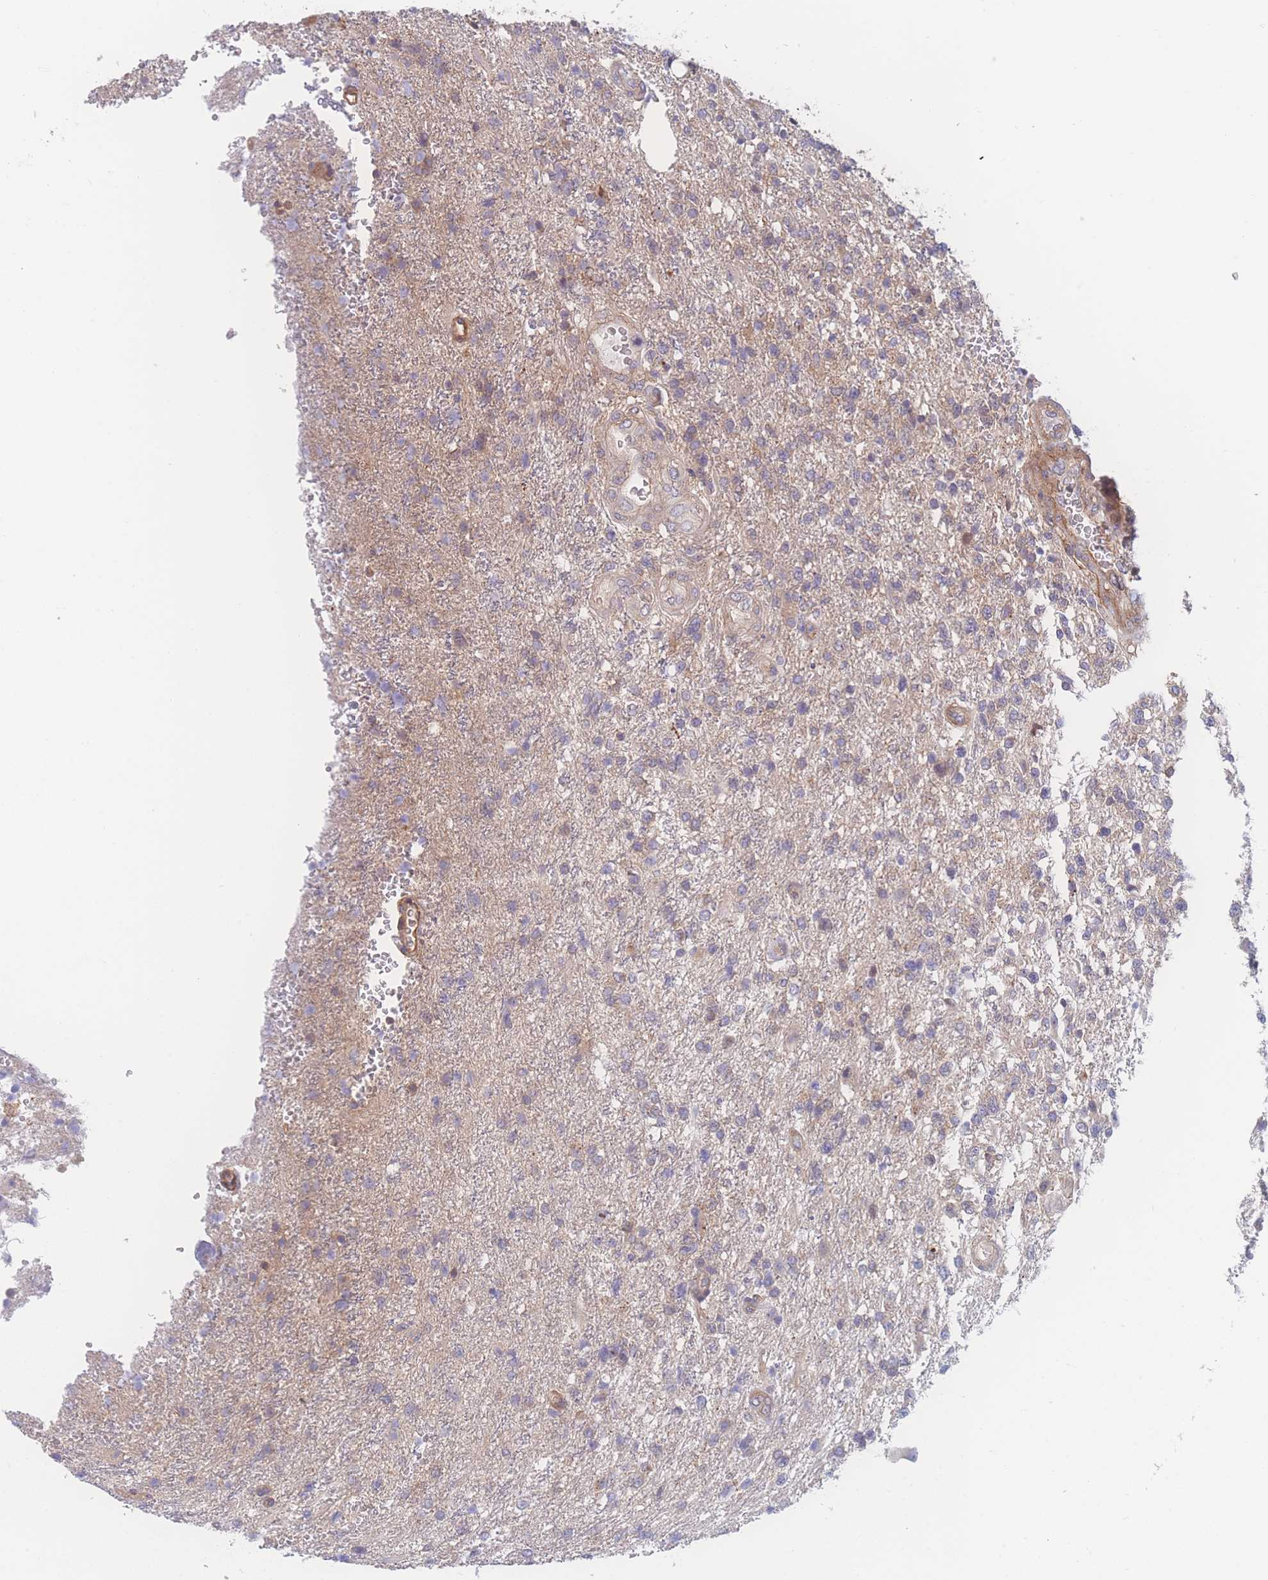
{"staining": {"intensity": "weak", "quantity": "25%-75%", "location": "cytoplasmic/membranous"}, "tissue": "glioma", "cell_type": "Tumor cells", "image_type": "cancer", "snomed": [{"axis": "morphology", "description": "Glioma, malignant, High grade"}, {"axis": "topography", "description": "Brain"}], "caption": "Protein analysis of malignant high-grade glioma tissue demonstrates weak cytoplasmic/membranous staining in about 25%-75% of tumor cells.", "gene": "CFAP97", "patient": {"sex": "male", "age": 56}}